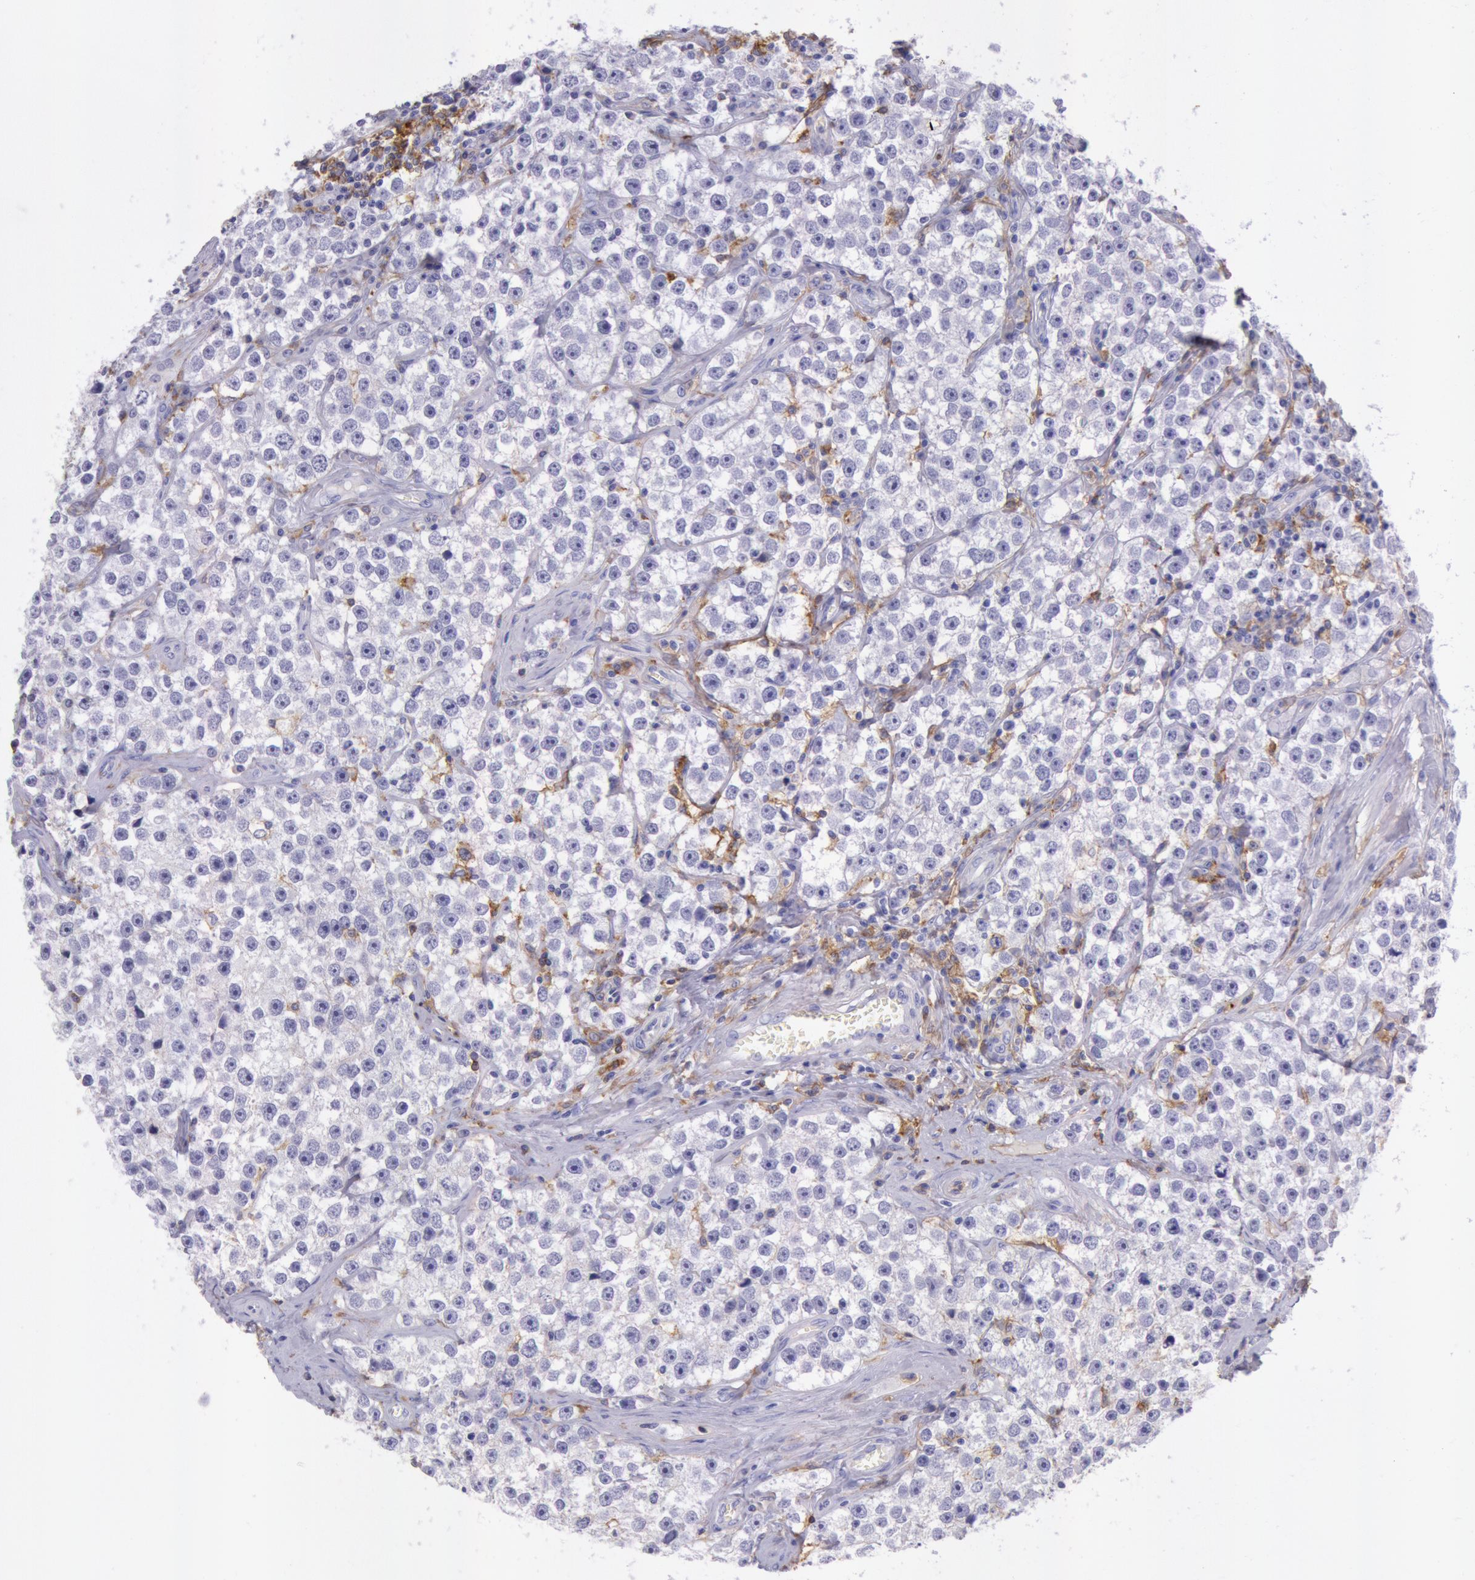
{"staining": {"intensity": "negative", "quantity": "none", "location": "none"}, "tissue": "testis cancer", "cell_type": "Tumor cells", "image_type": "cancer", "snomed": [{"axis": "morphology", "description": "Seminoma, NOS"}, {"axis": "topography", "description": "Testis"}], "caption": "DAB (3,3'-diaminobenzidine) immunohistochemical staining of testis cancer (seminoma) reveals no significant expression in tumor cells.", "gene": "LYN", "patient": {"sex": "male", "age": 32}}